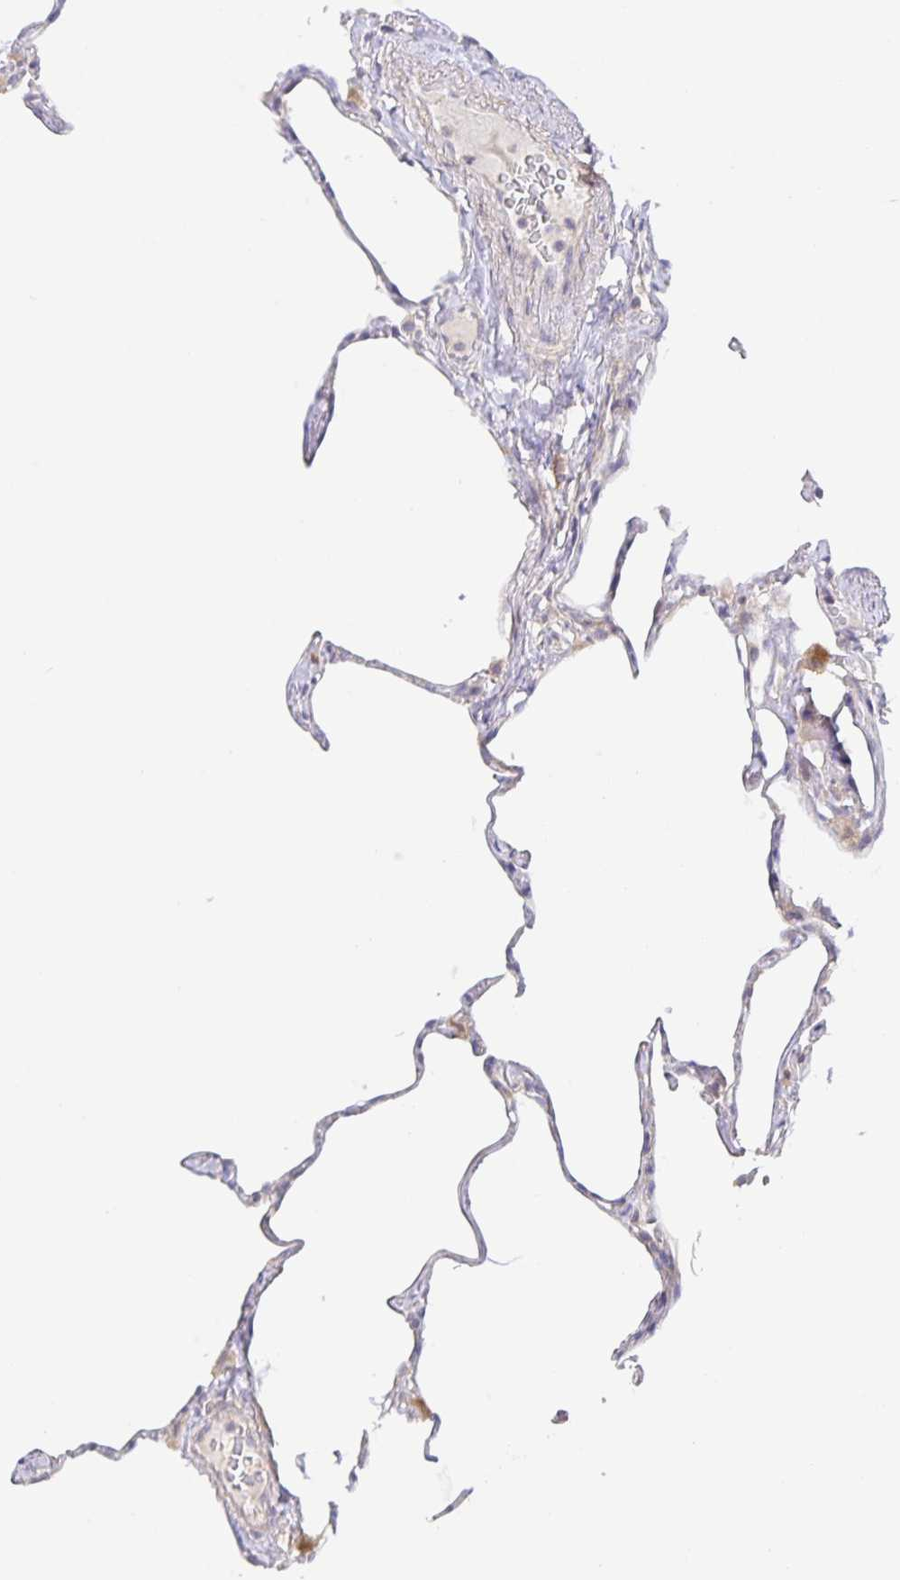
{"staining": {"intensity": "moderate", "quantity": "<25%", "location": "cytoplasmic/membranous"}, "tissue": "lung", "cell_type": "Alveolar cells", "image_type": "normal", "snomed": [{"axis": "morphology", "description": "Normal tissue, NOS"}, {"axis": "topography", "description": "Lung"}], "caption": "Immunohistochemistry (IHC) image of benign lung stained for a protein (brown), which shows low levels of moderate cytoplasmic/membranous expression in approximately <25% of alveolar cells.", "gene": "ZDHHC11B", "patient": {"sex": "male", "age": 65}}